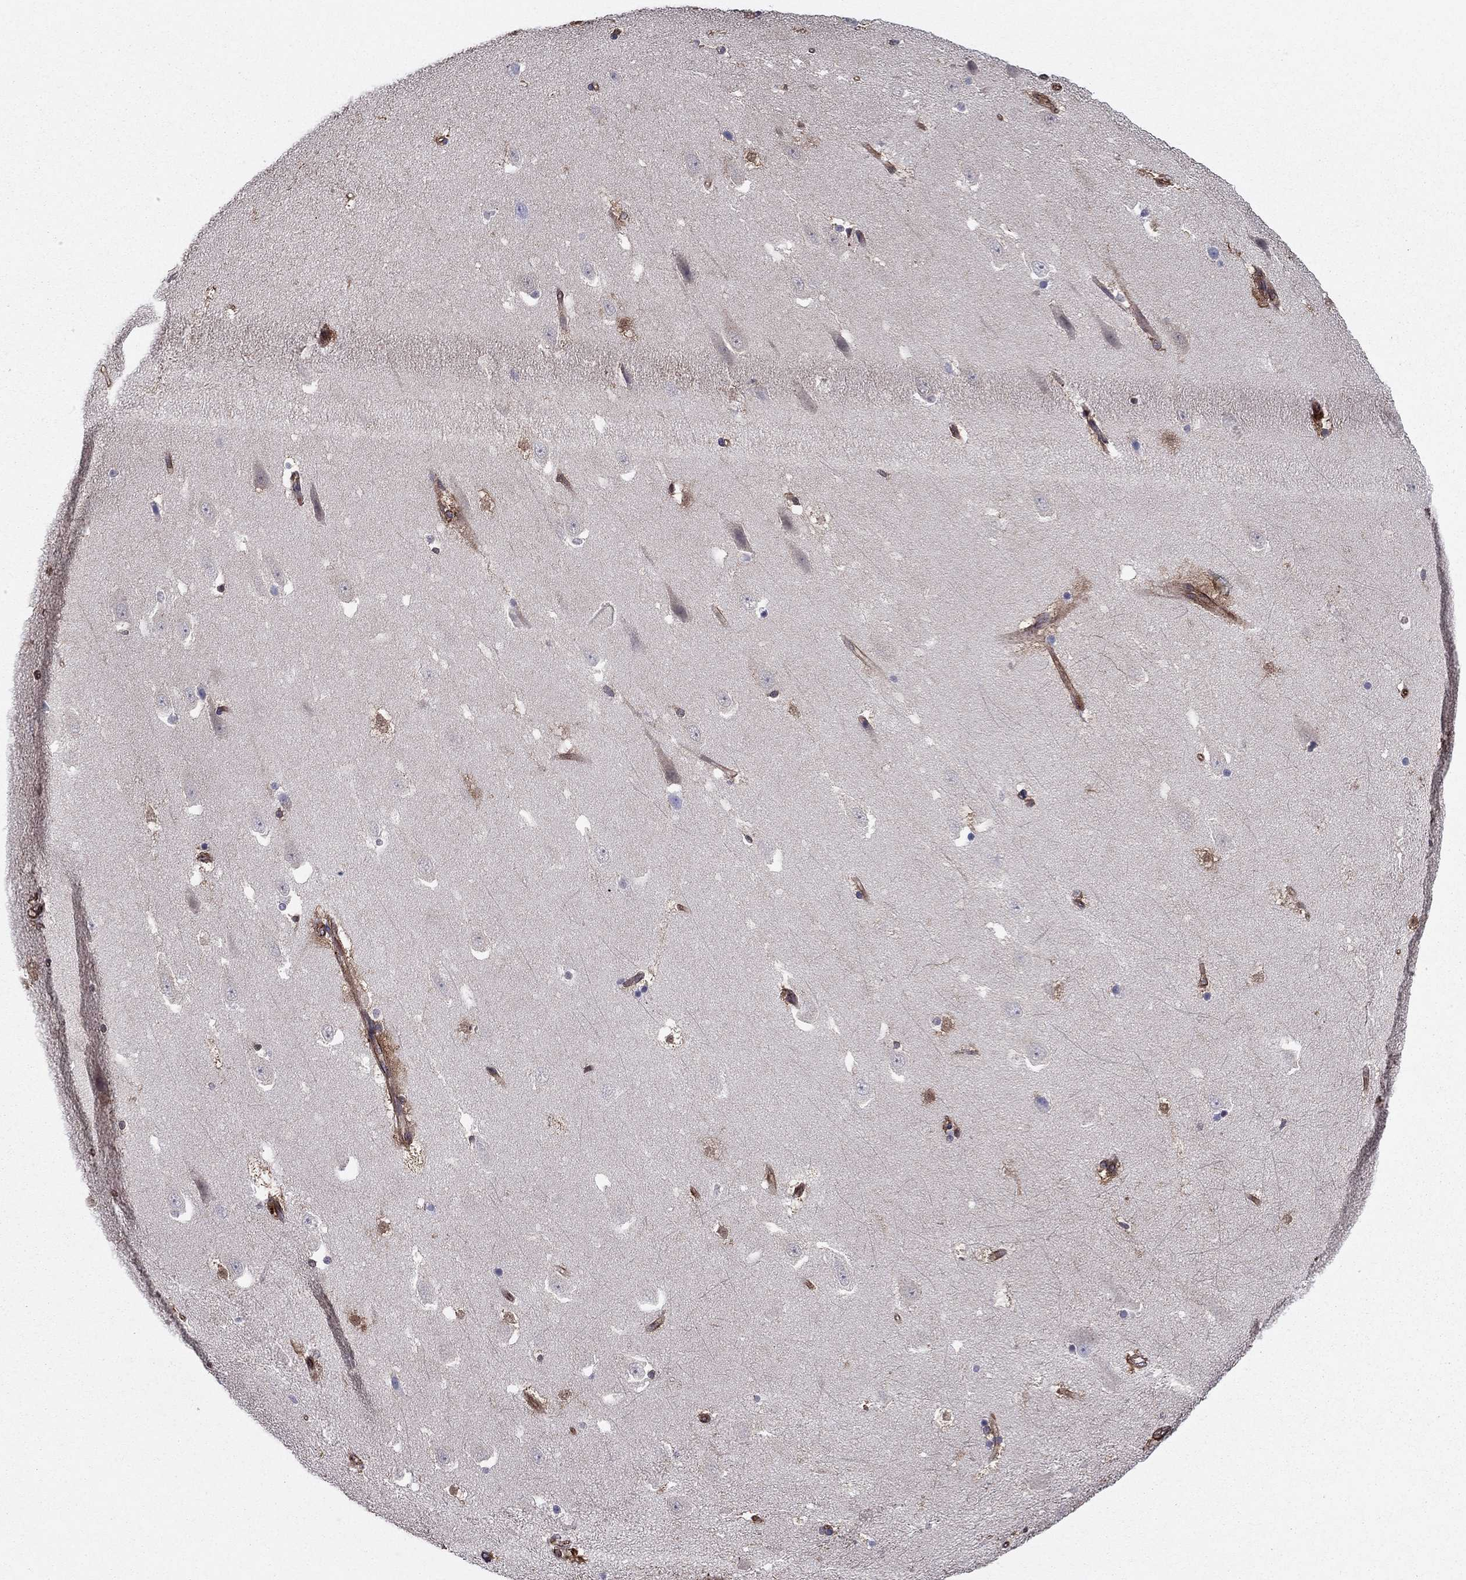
{"staining": {"intensity": "strong", "quantity": "<25%", "location": "cytoplasmic/membranous"}, "tissue": "hippocampus", "cell_type": "Glial cells", "image_type": "normal", "snomed": [{"axis": "morphology", "description": "Normal tissue, NOS"}, {"axis": "topography", "description": "Hippocampus"}], "caption": "A histopathology image of human hippocampus stained for a protein displays strong cytoplasmic/membranous brown staining in glial cells.", "gene": "SHMT1", "patient": {"sex": "male", "age": 49}}